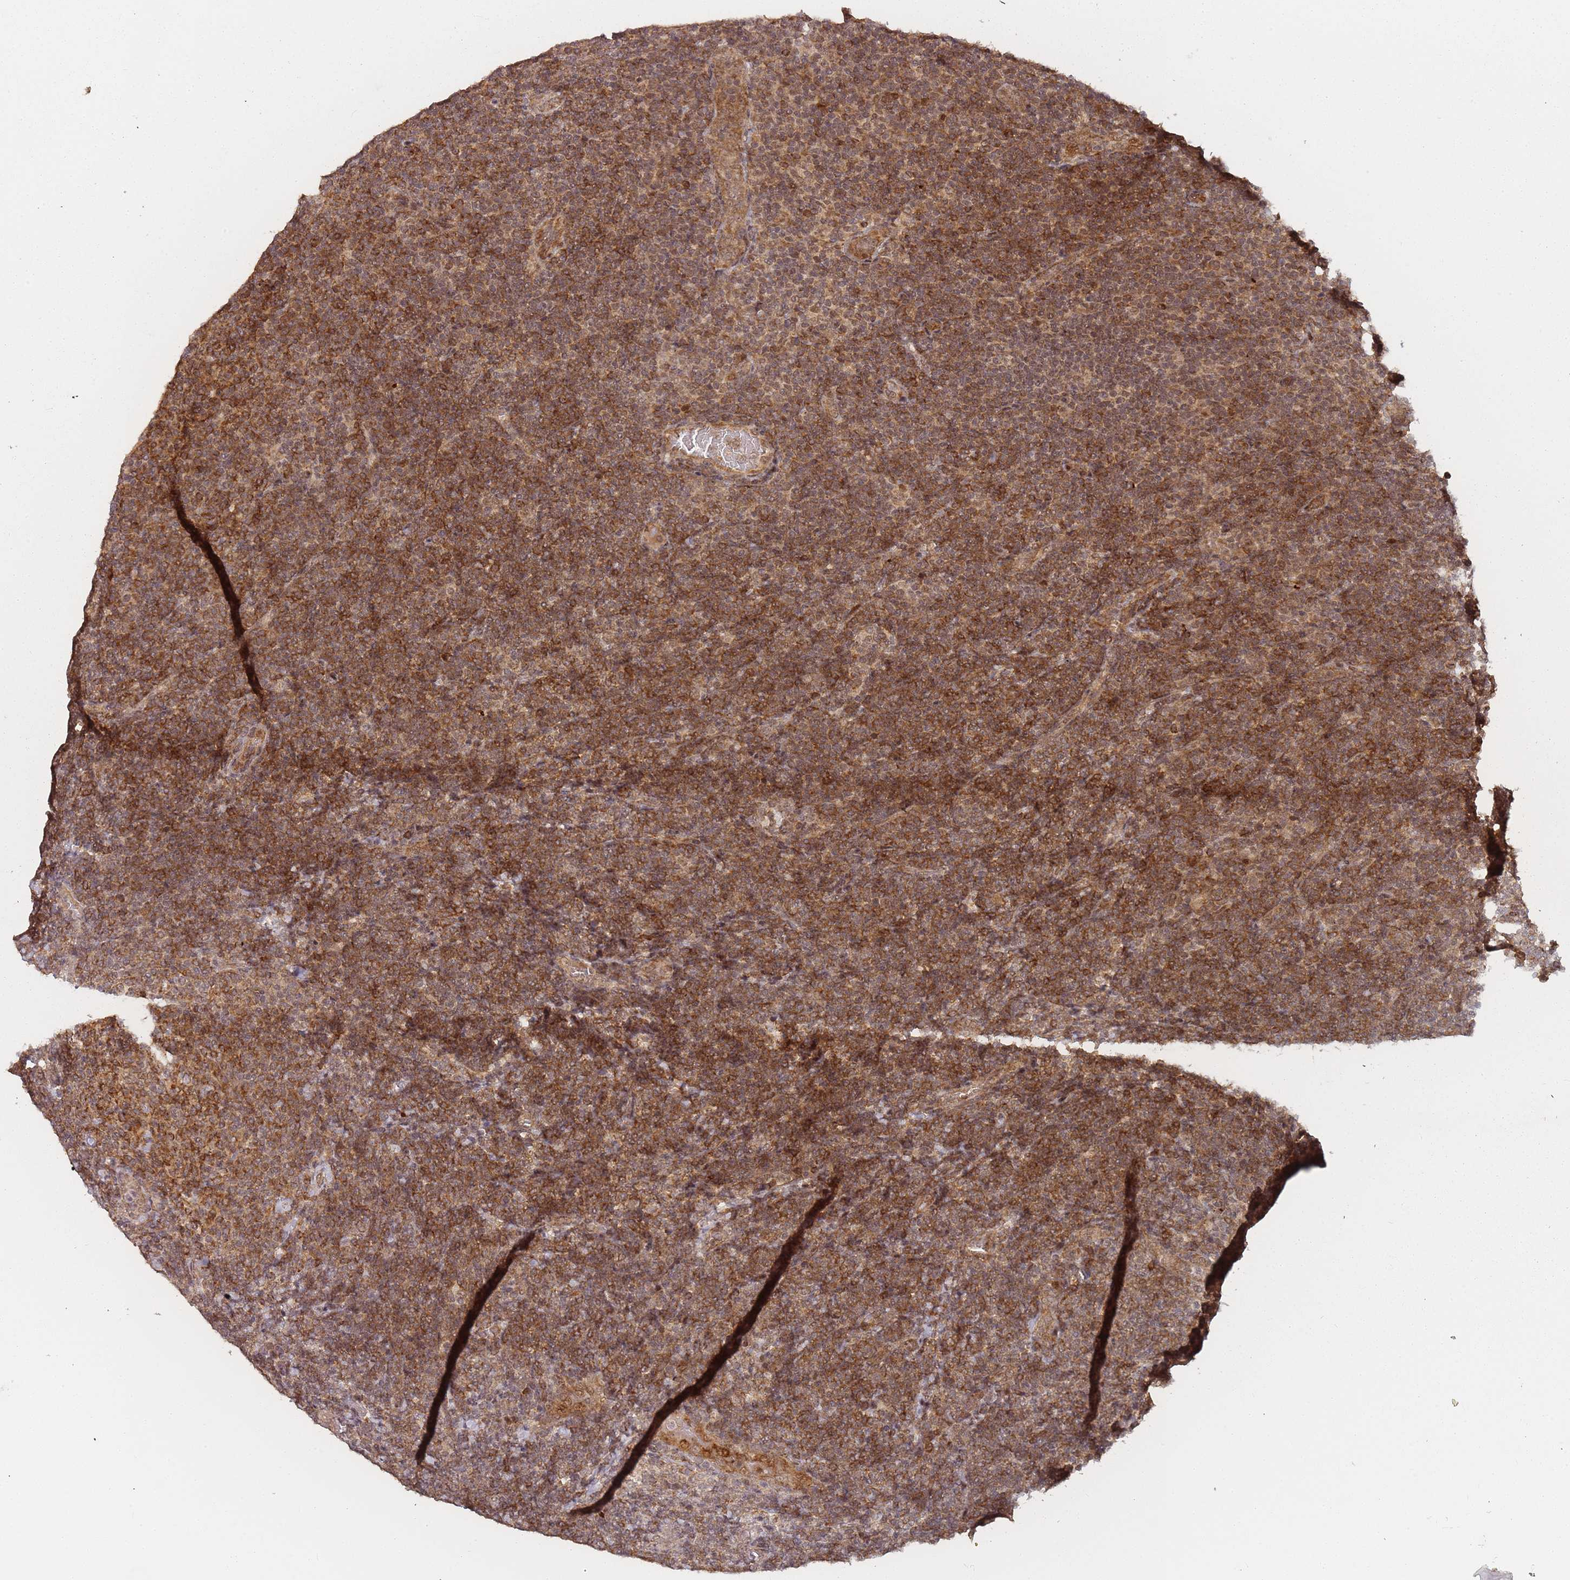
{"staining": {"intensity": "moderate", "quantity": ">75%", "location": "cytoplasmic/membranous,nuclear"}, "tissue": "lymphoma", "cell_type": "Tumor cells", "image_type": "cancer", "snomed": [{"axis": "morphology", "description": "Malignant lymphoma, non-Hodgkin's type, Low grade"}, {"axis": "topography", "description": "Lymph node"}], "caption": "Protein analysis of lymphoma tissue reveals moderate cytoplasmic/membranous and nuclear positivity in approximately >75% of tumor cells.", "gene": "ZNF497", "patient": {"sex": "male", "age": 66}}